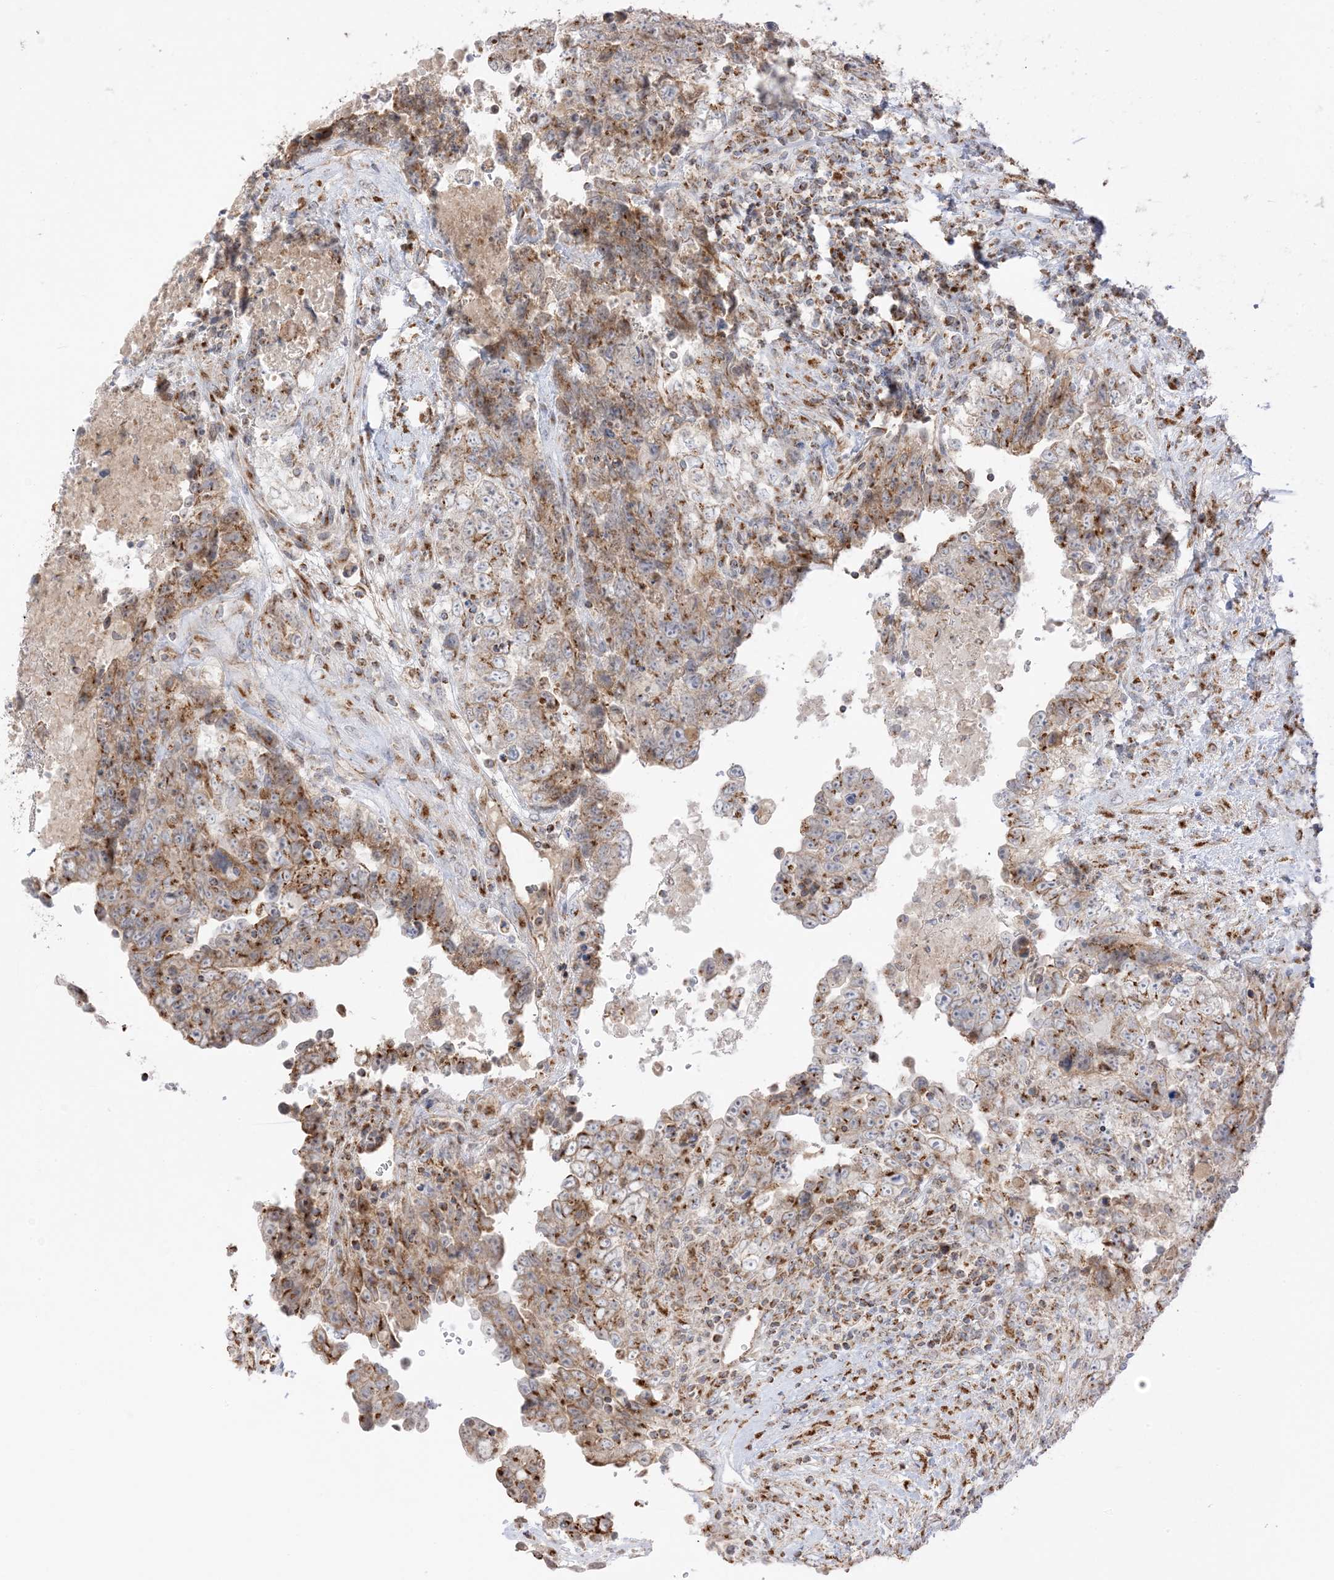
{"staining": {"intensity": "moderate", "quantity": ">75%", "location": "cytoplasmic/membranous"}, "tissue": "testis cancer", "cell_type": "Tumor cells", "image_type": "cancer", "snomed": [{"axis": "morphology", "description": "Carcinoma, Embryonal, NOS"}, {"axis": "topography", "description": "Testis"}], "caption": "Testis cancer stained for a protein (brown) displays moderate cytoplasmic/membranous positive staining in approximately >75% of tumor cells.", "gene": "SLC25A12", "patient": {"sex": "male", "age": 37}}